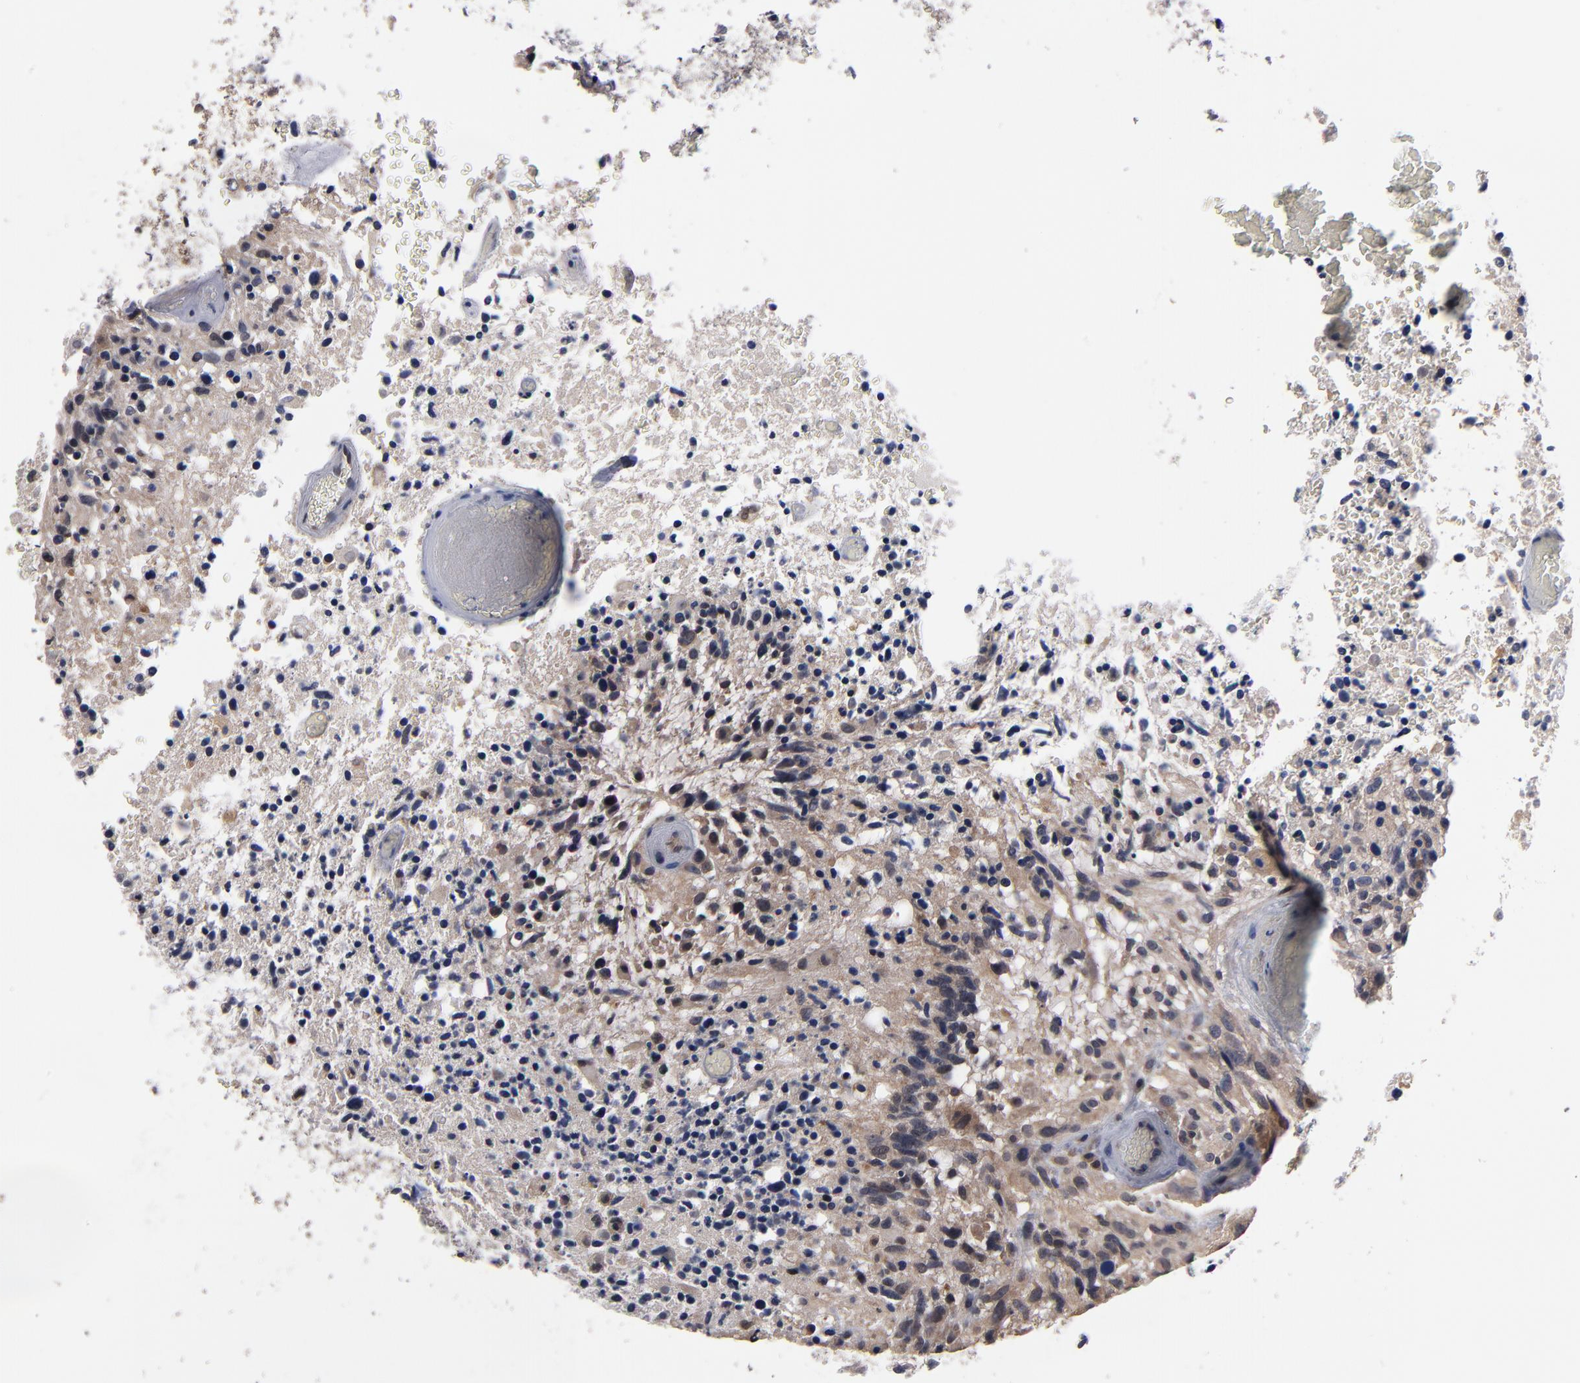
{"staining": {"intensity": "weak", "quantity": ">75%", "location": "cytoplasmic/membranous"}, "tissue": "glioma", "cell_type": "Tumor cells", "image_type": "cancer", "snomed": [{"axis": "morphology", "description": "Glioma, malignant, High grade"}, {"axis": "topography", "description": "Brain"}], "caption": "A histopathology image of malignant glioma (high-grade) stained for a protein reveals weak cytoplasmic/membranous brown staining in tumor cells.", "gene": "ALG13", "patient": {"sex": "male", "age": 72}}